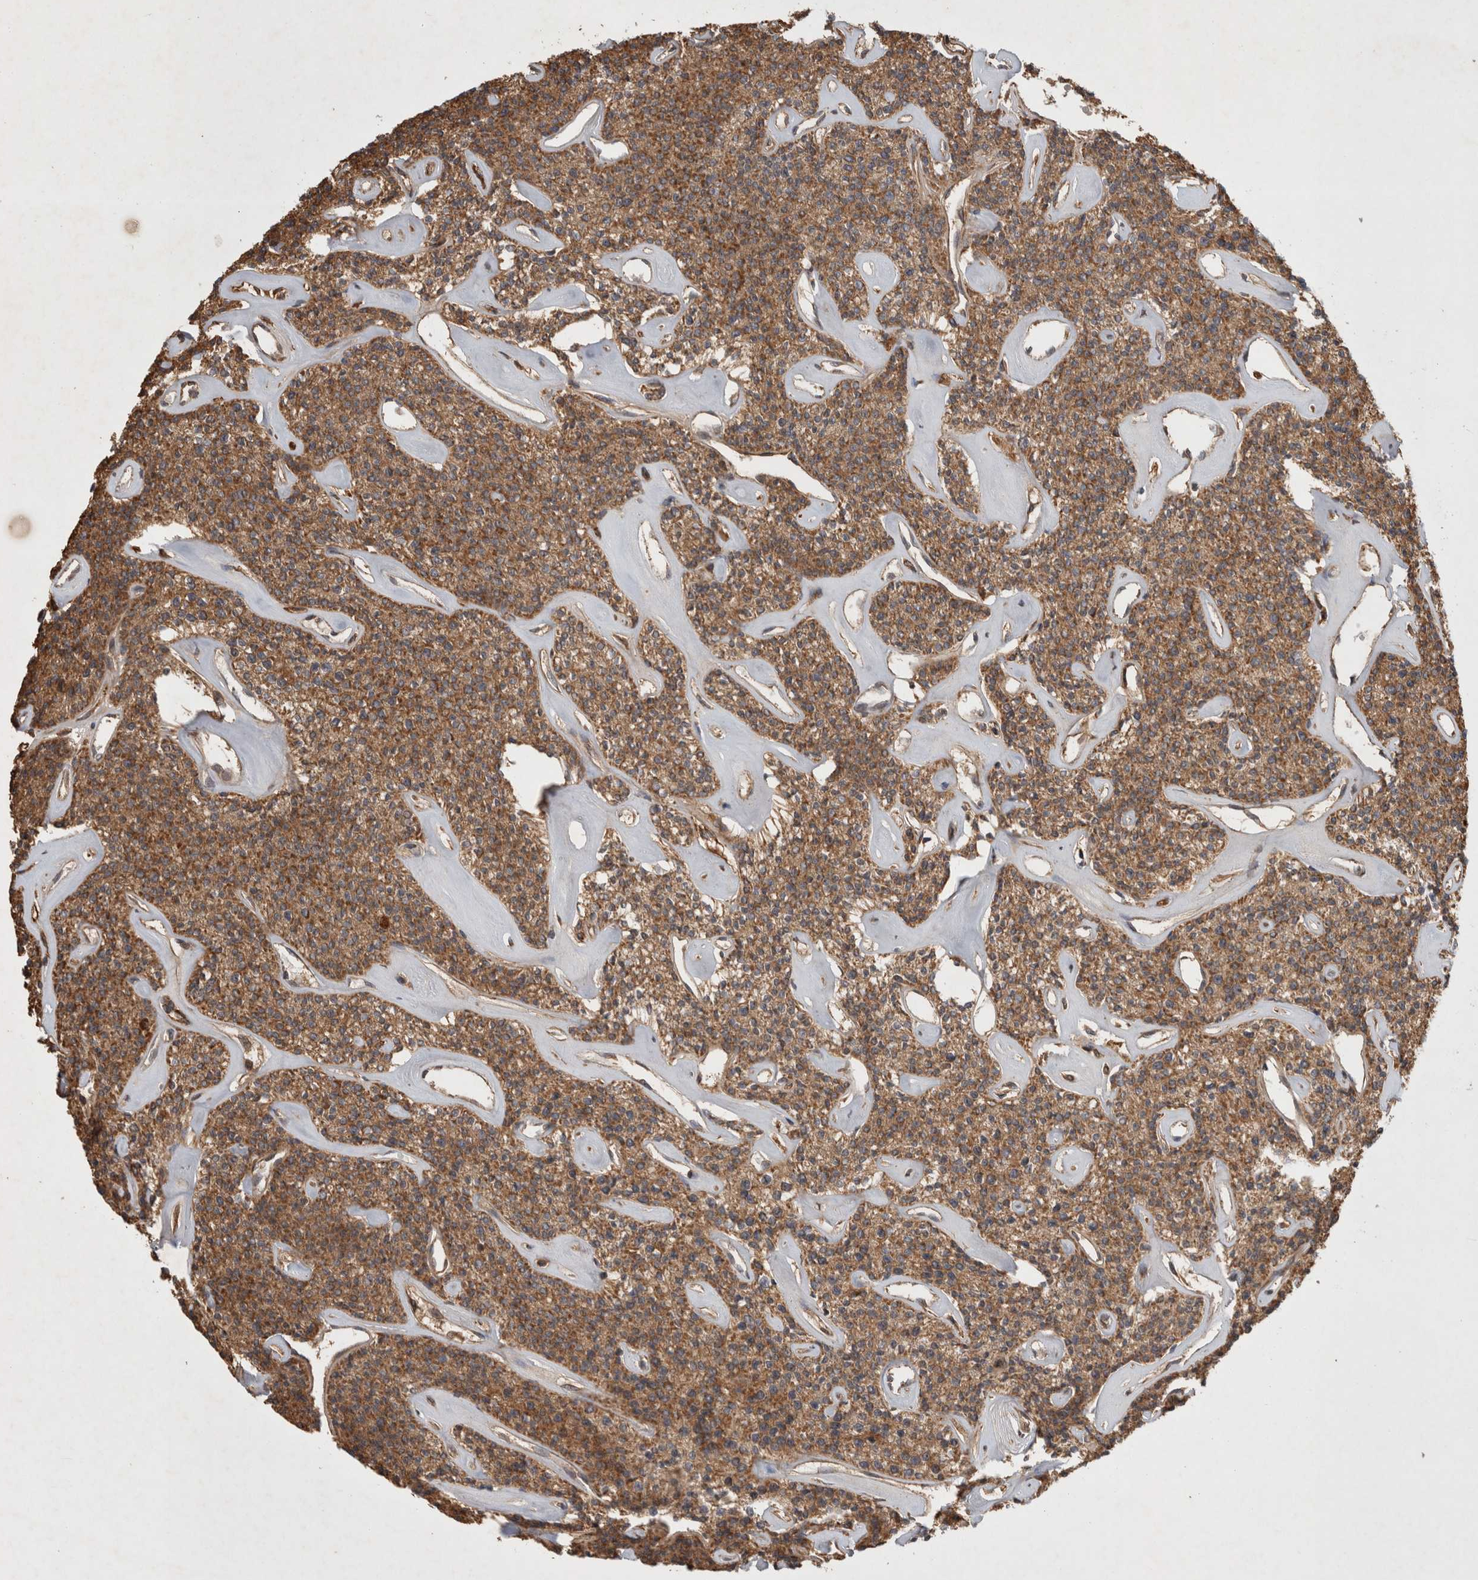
{"staining": {"intensity": "moderate", "quantity": ">75%", "location": "cytoplasmic/membranous"}, "tissue": "parathyroid gland", "cell_type": "Glandular cells", "image_type": "normal", "snomed": [{"axis": "morphology", "description": "Normal tissue, NOS"}, {"axis": "topography", "description": "Parathyroid gland"}], "caption": "Immunohistochemical staining of unremarkable human parathyroid gland exhibits medium levels of moderate cytoplasmic/membranous staining in approximately >75% of glandular cells.", "gene": "SERAC1", "patient": {"sex": "male", "age": 46}}